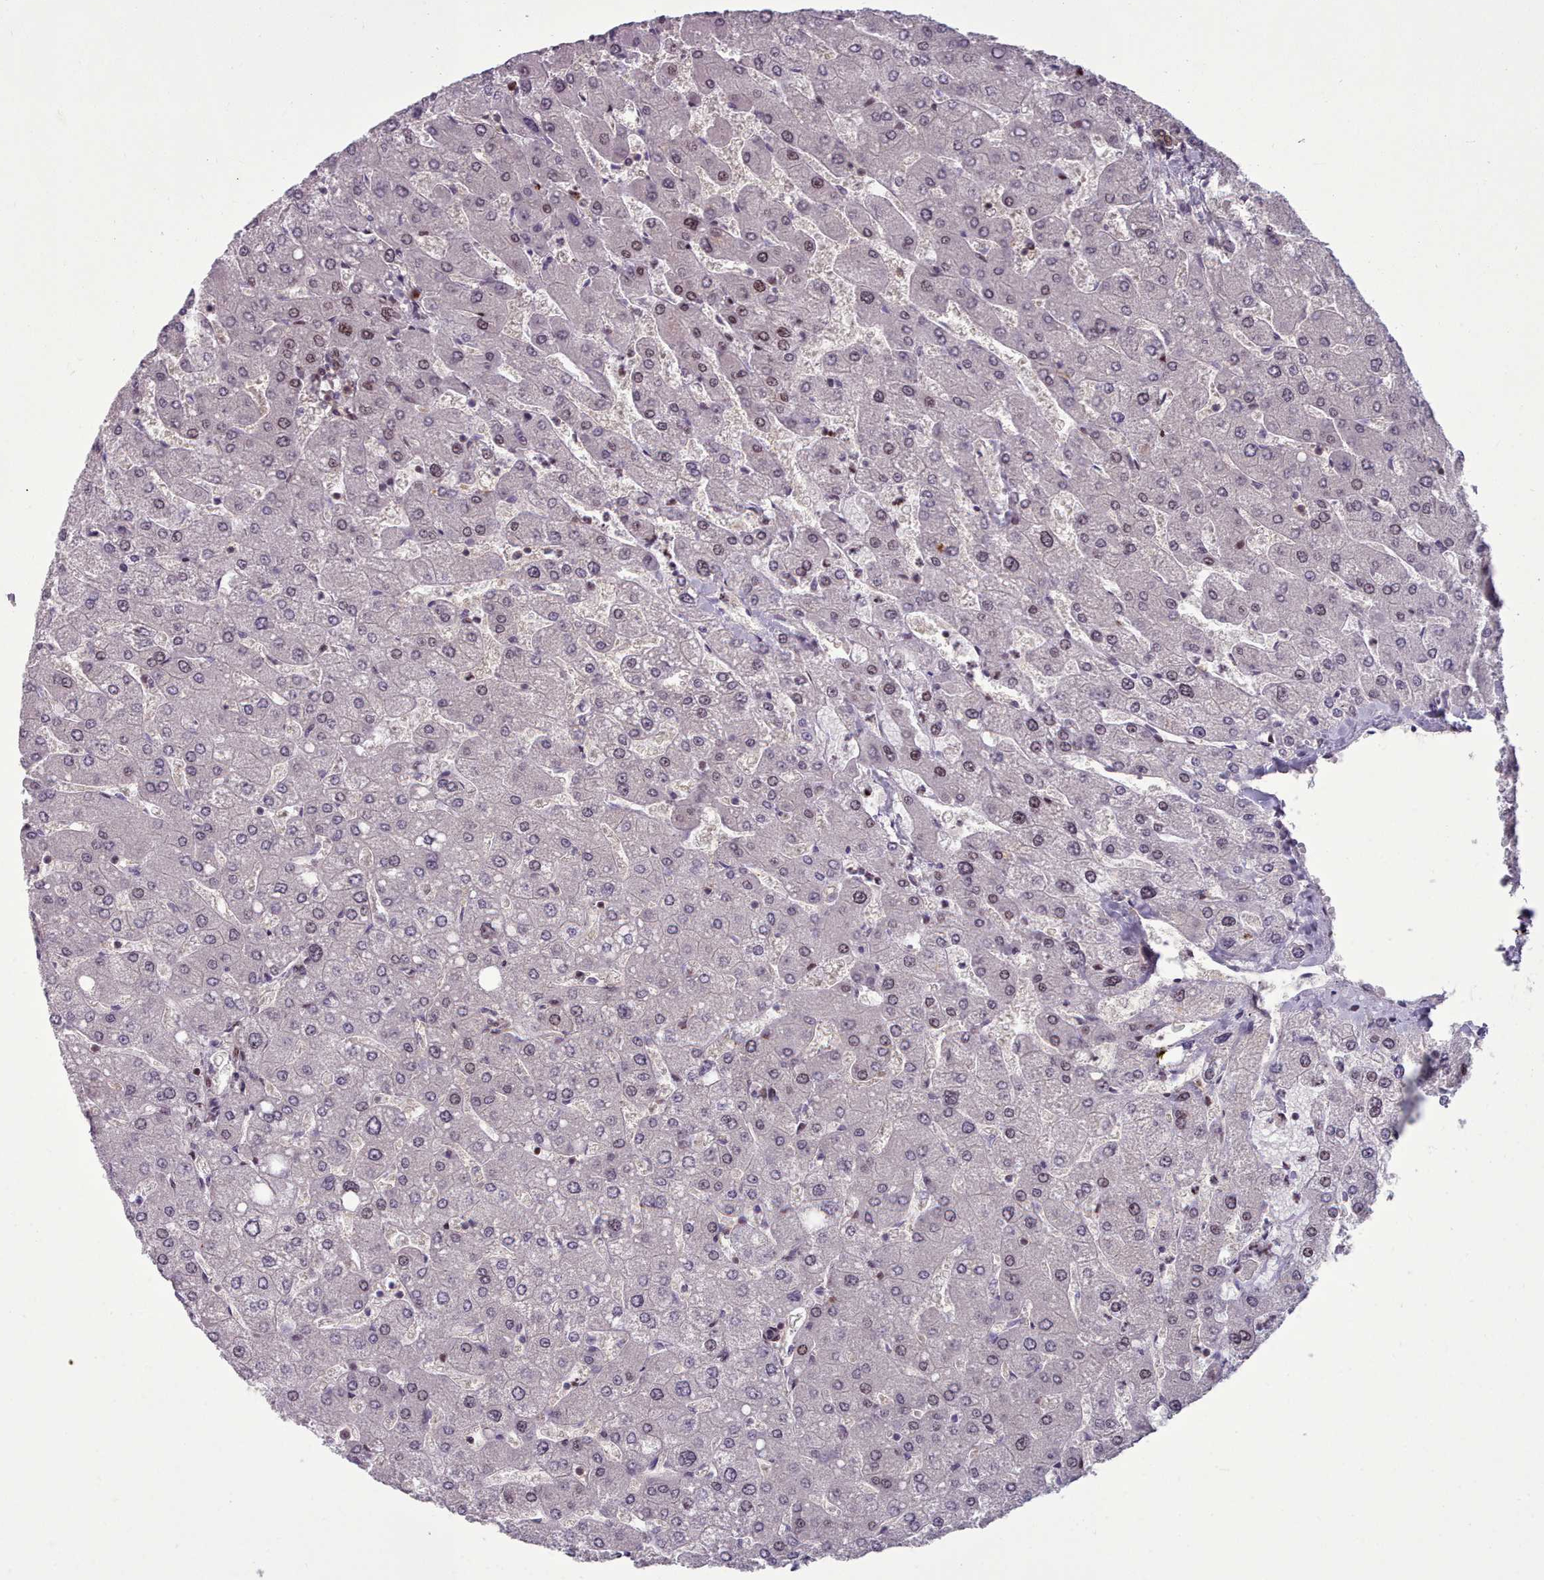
{"staining": {"intensity": "moderate", "quantity": ">75%", "location": "nuclear"}, "tissue": "liver", "cell_type": "Cholangiocytes", "image_type": "normal", "snomed": [{"axis": "morphology", "description": "Normal tissue, NOS"}, {"axis": "topography", "description": "Liver"}], "caption": "Immunohistochemical staining of unremarkable liver demonstrates moderate nuclear protein expression in approximately >75% of cholangiocytes.", "gene": "ENSA", "patient": {"sex": "male", "age": 55}}